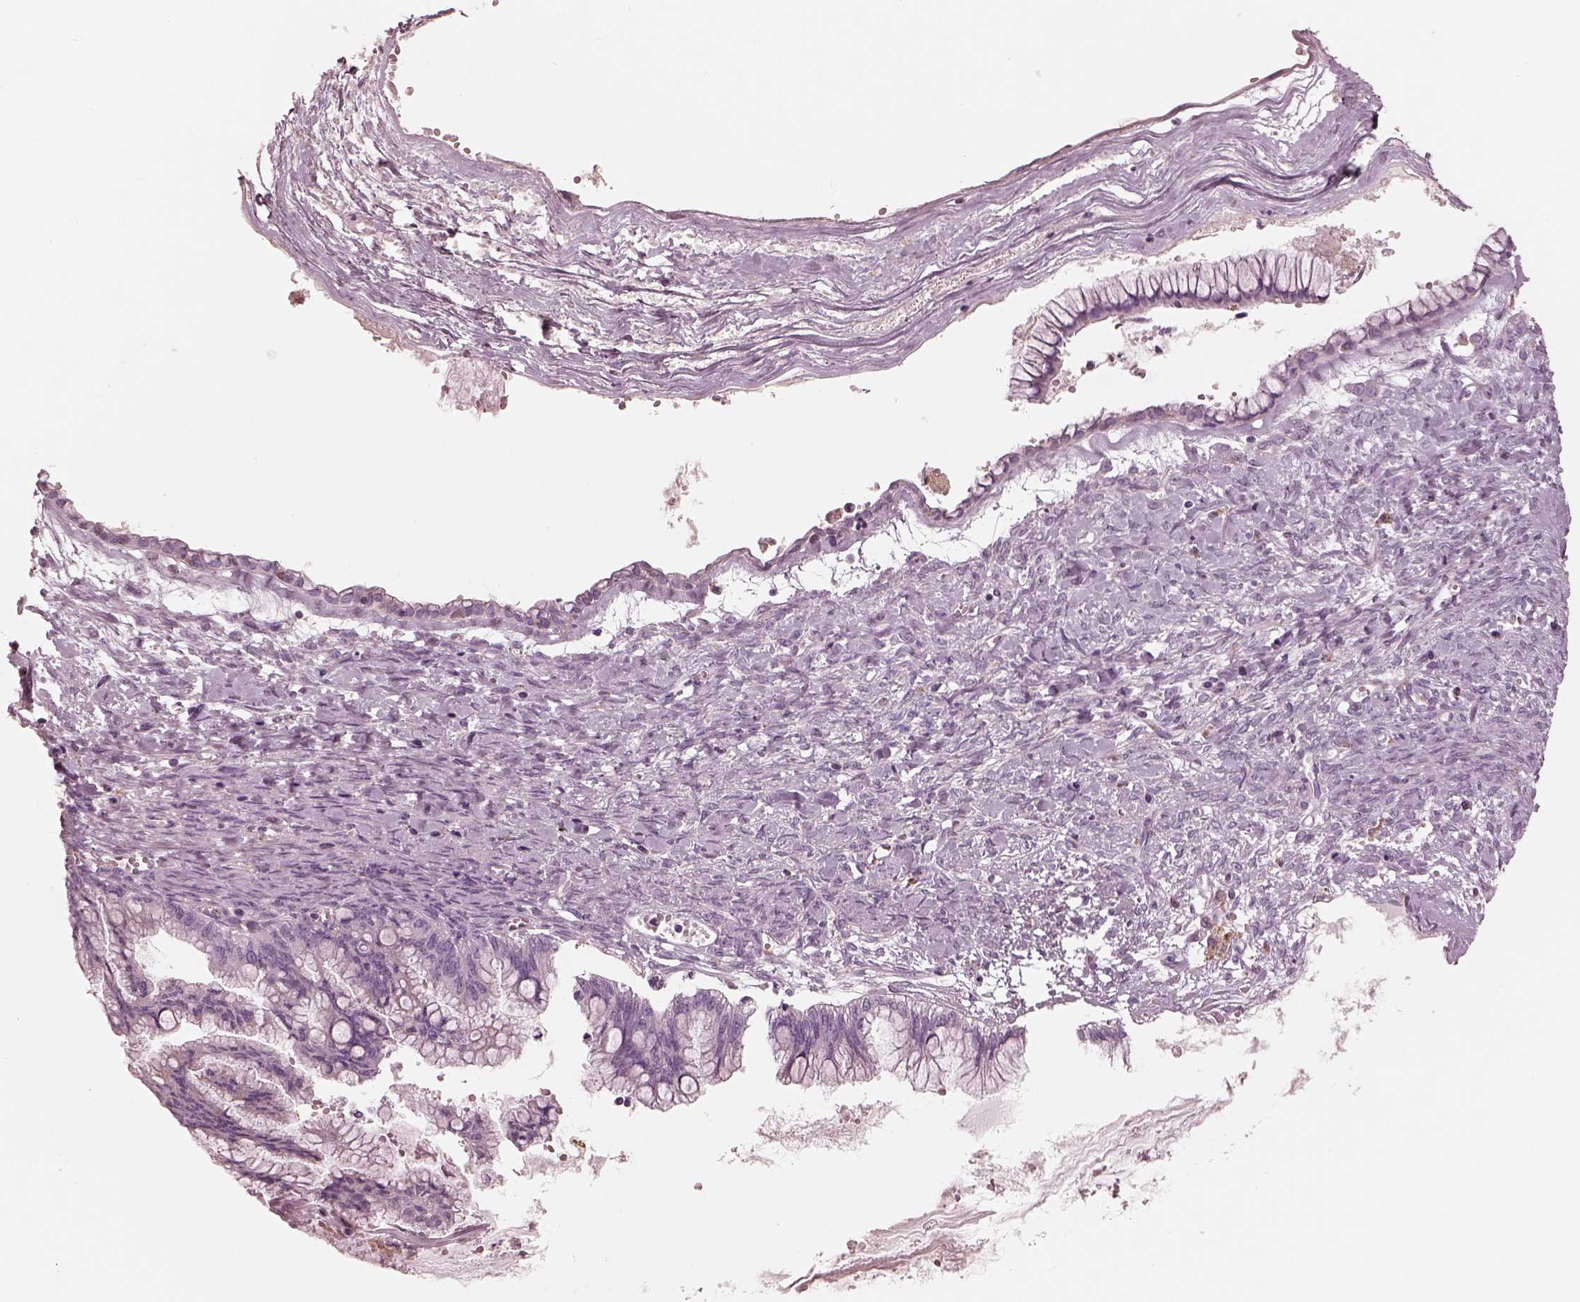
{"staining": {"intensity": "negative", "quantity": "none", "location": "none"}, "tissue": "ovarian cancer", "cell_type": "Tumor cells", "image_type": "cancer", "snomed": [{"axis": "morphology", "description": "Cystadenocarcinoma, mucinous, NOS"}, {"axis": "topography", "description": "Ovary"}], "caption": "Immunohistochemistry photomicrograph of ovarian mucinous cystadenocarcinoma stained for a protein (brown), which demonstrates no positivity in tumor cells.", "gene": "CADM2", "patient": {"sex": "female", "age": 67}}